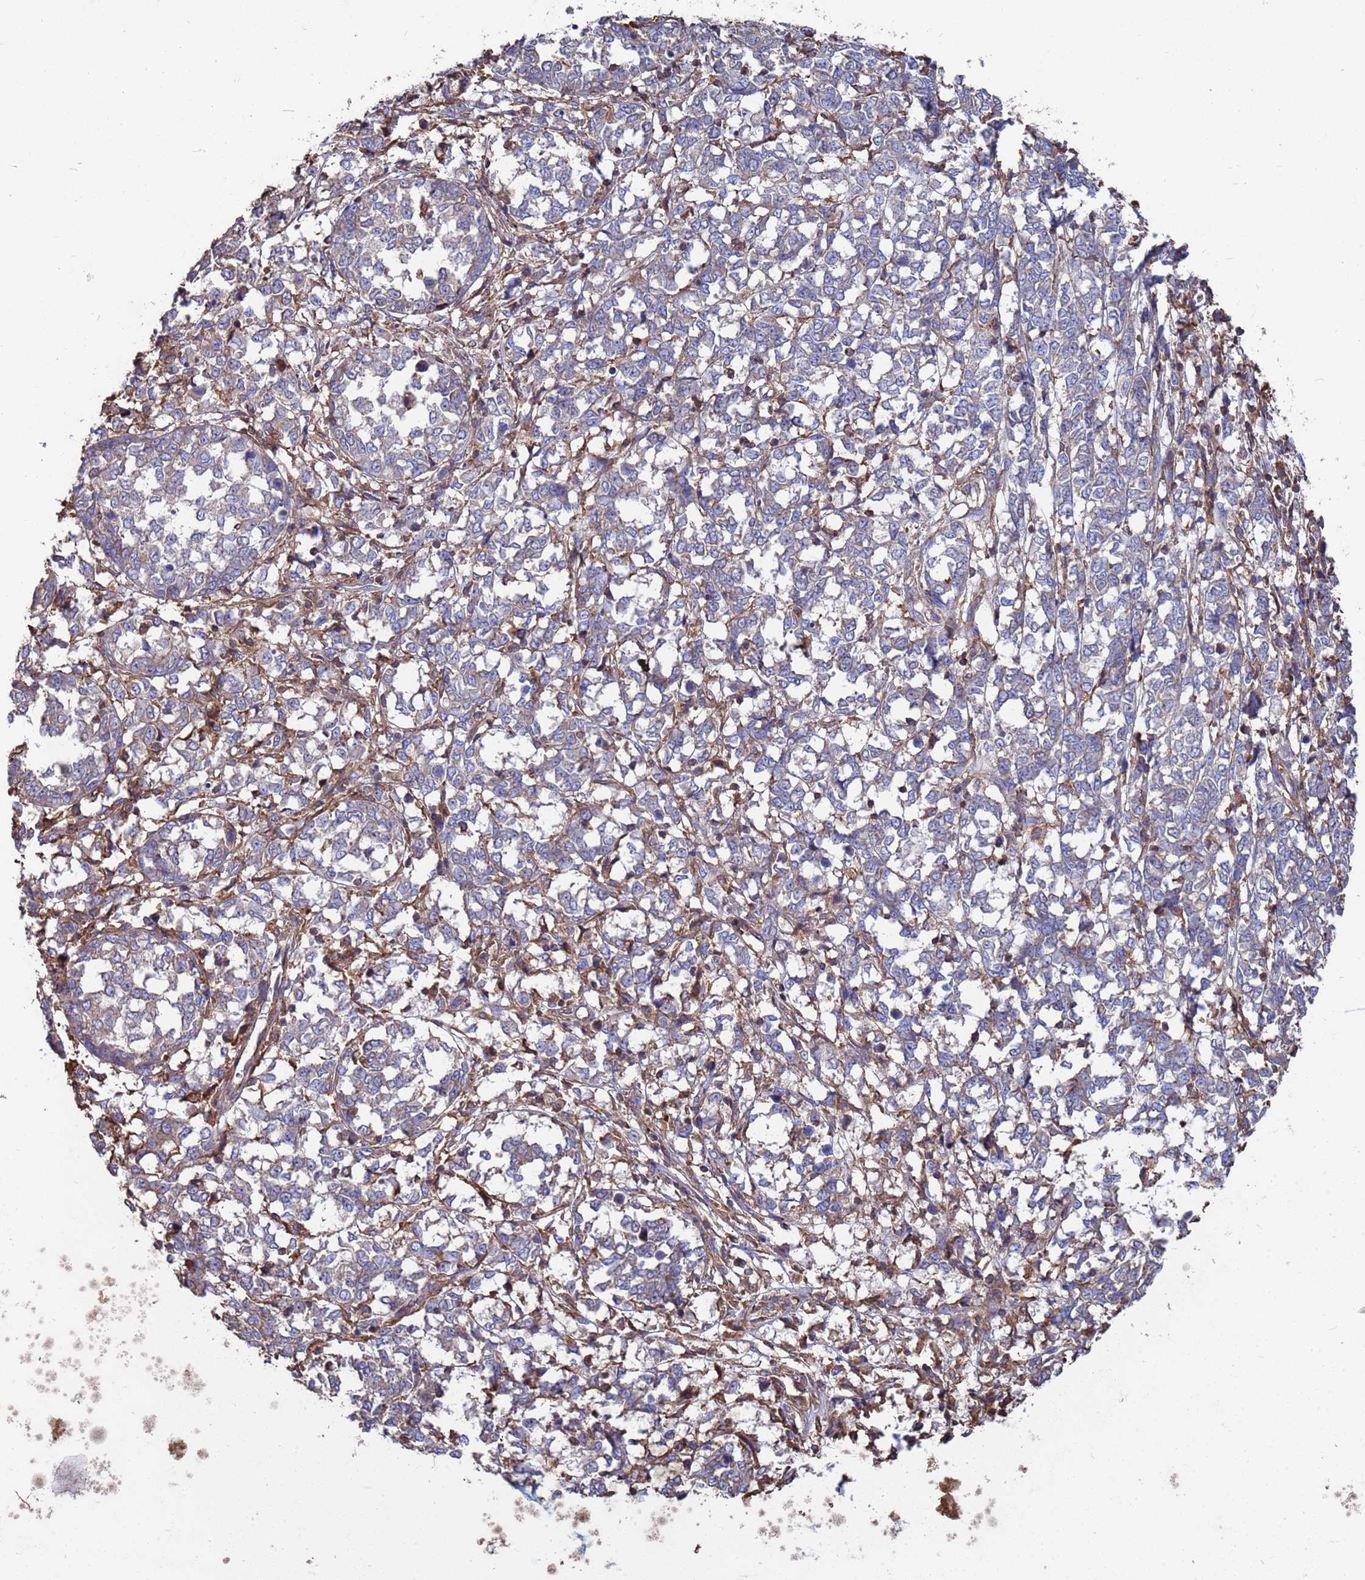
{"staining": {"intensity": "negative", "quantity": "none", "location": "none"}, "tissue": "melanoma", "cell_type": "Tumor cells", "image_type": "cancer", "snomed": [{"axis": "morphology", "description": "Malignant melanoma, NOS"}, {"axis": "topography", "description": "Skin"}], "caption": "High power microscopy micrograph of an immunohistochemistry micrograph of melanoma, revealing no significant staining in tumor cells.", "gene": "PYCR1", "patient": {"sex": "female", "age": 72}}